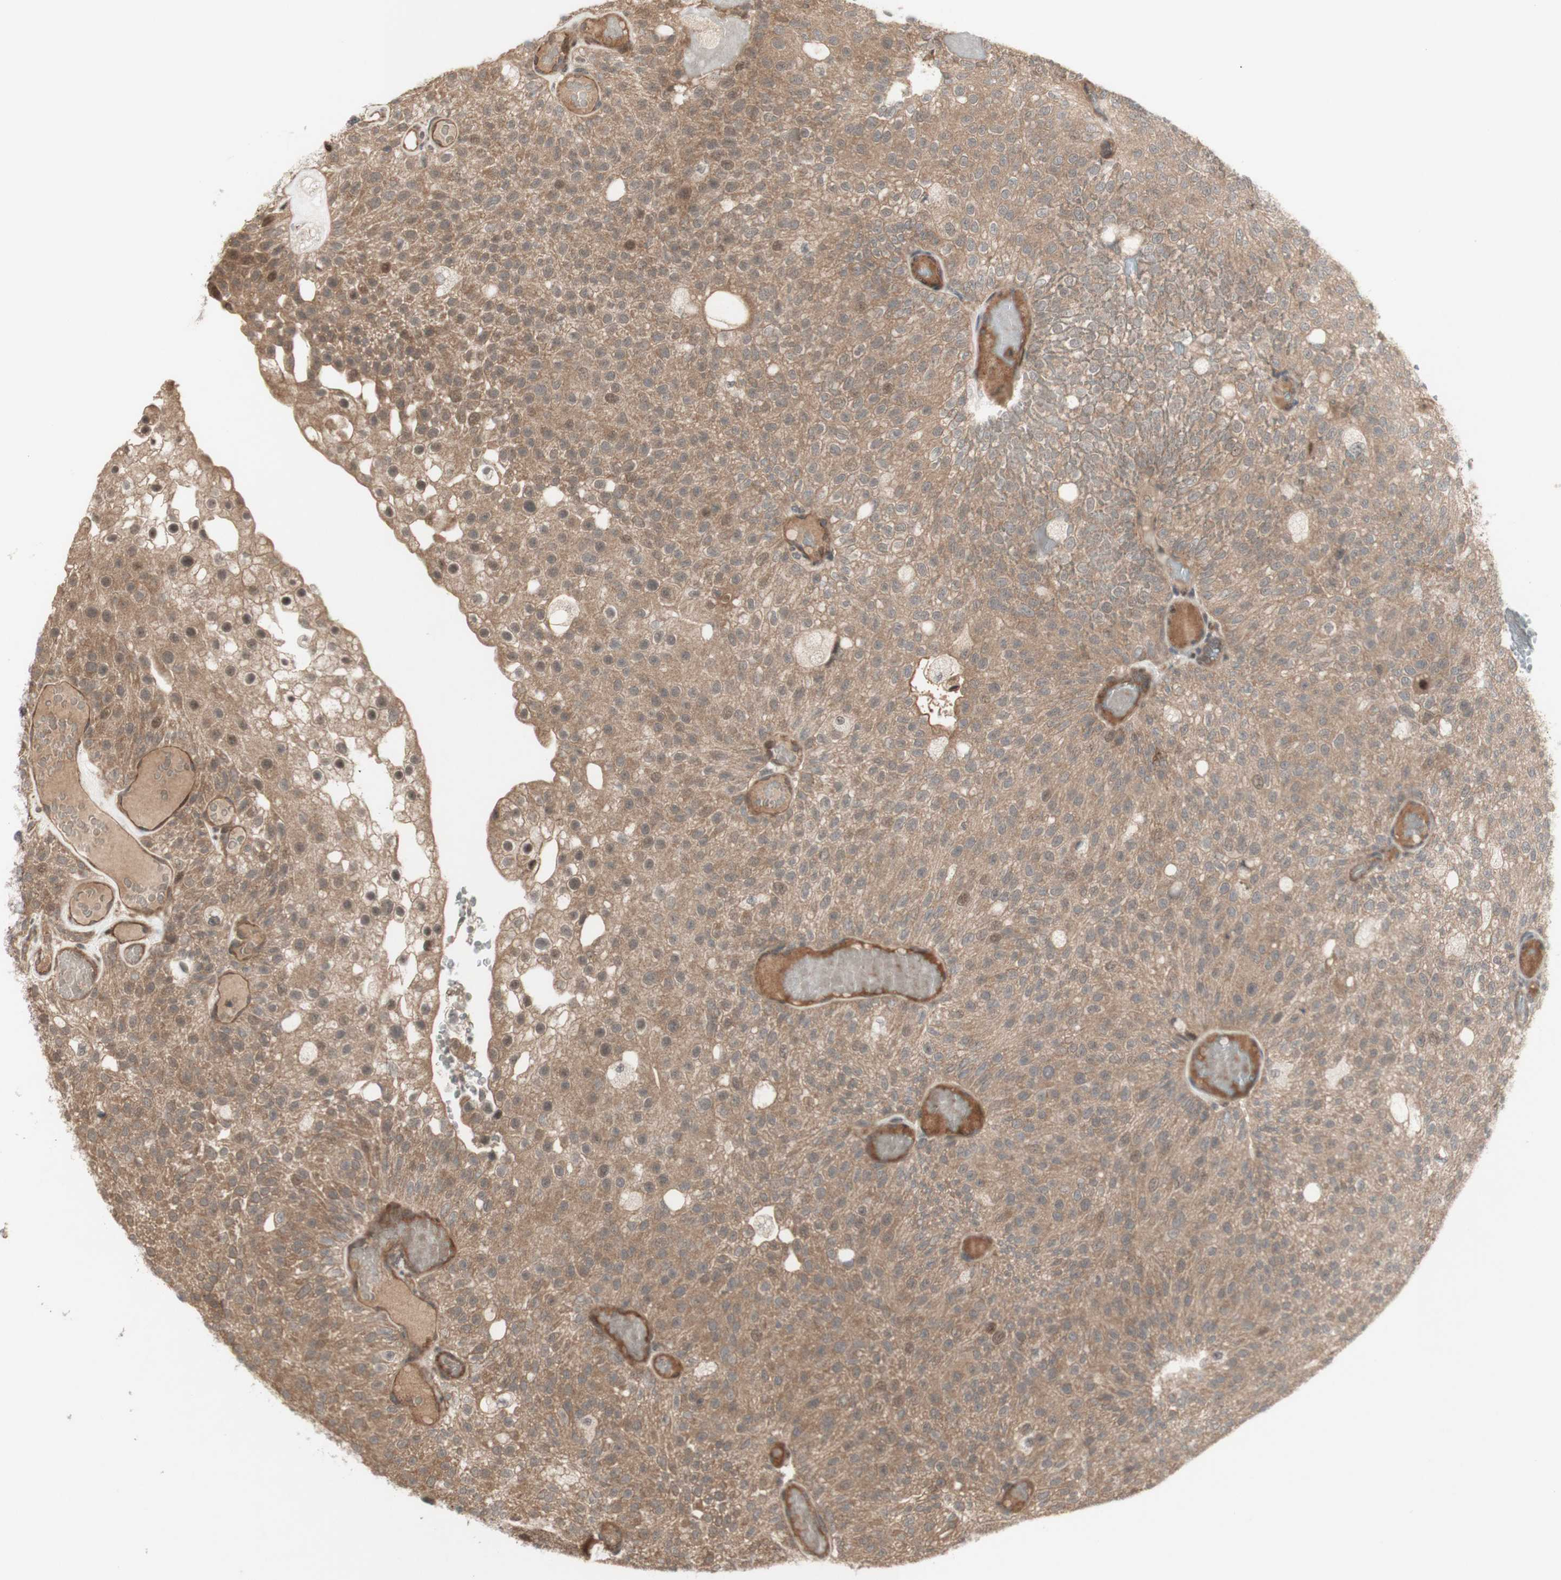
{"staining": {"intensity": "moderate", "quantity": ">75%", "location": "cytoplasmic/membranous"}, "tissue": "urothelial cancer", "cell_type": "Tumor cells", "image_type": "cancer", "snomed": [{"axis": "morphology", "description": "Urothelial carcinoma, Low grade"}, {"axis": "topography", "description": "Urinary bladder"}], "caption": "Immunohistochemistry (IHC) image of neoplastic tissue: urothelial cancer stained using immunohistochemistry (IHC) reveals medium levels of moderate protein expression localized specifically in the cytoplasmic/membranous of tumor cells, appearing as a cytoplasmic/membranous brown color.", "gene": "CYLD", "patient": {"sex": "male", "age": 78}}